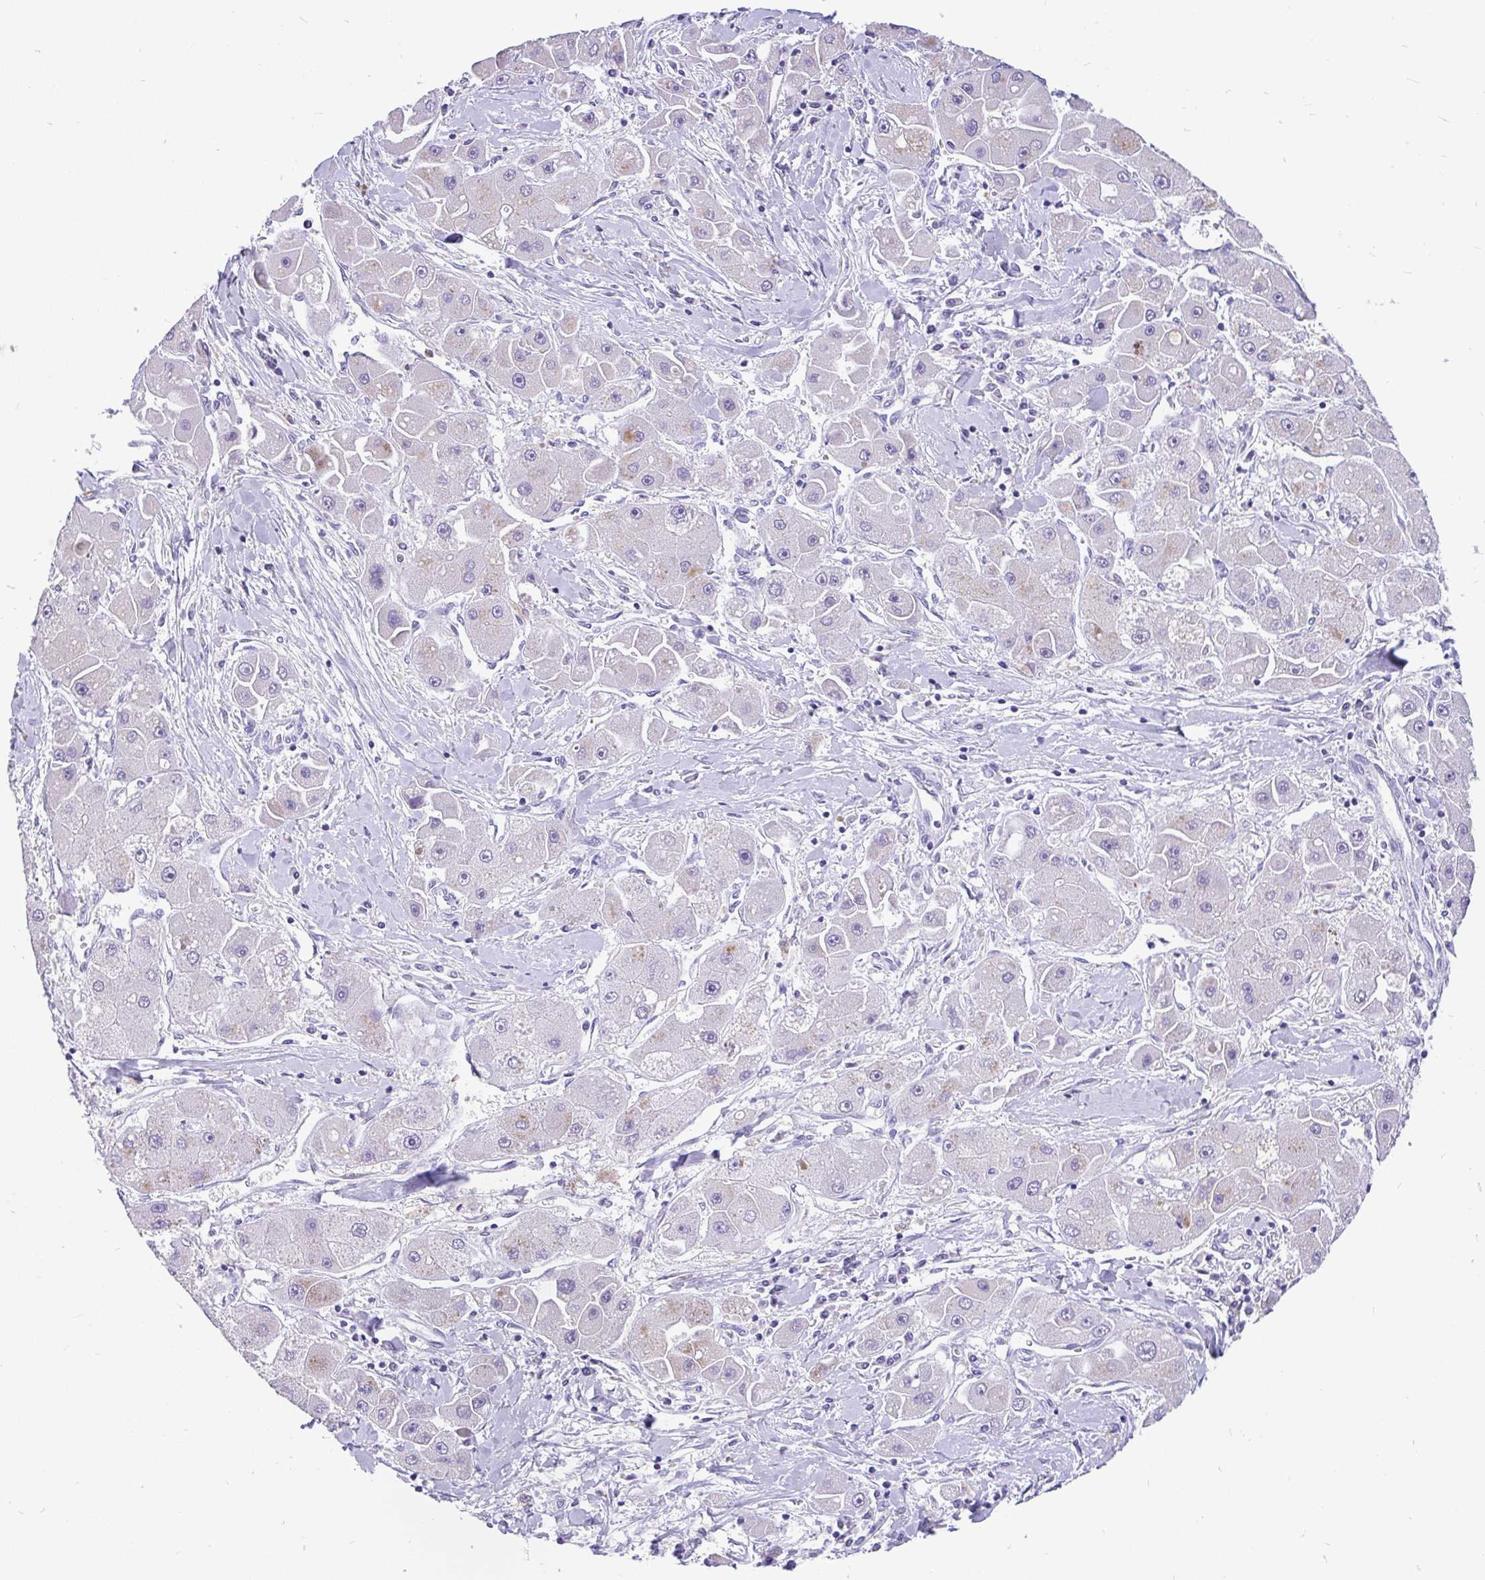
{"staining": {"intensity": "moderate", "quantity": "<25%", "location": "cytoplasmic/membranous"}, "tissue": "liver cancer", "cell_type": "Tumor cells", "image_type": "cancer", "snomed": [{"axis": "morphology", "description": "Carcinoma, Hepatocellular, NOS"}, {"axis": "topography", "description": "Liver"}], "caption": "IHC histopathology image of human liver hepatocellular carcinoma stained for a protein (brown), which demonstrates low levels of moderate cytoplasmic/membranous positivity in about <25% of tumor cells.", "gene": "INTS5", "patient": {"sex": "male", "age": 24}}